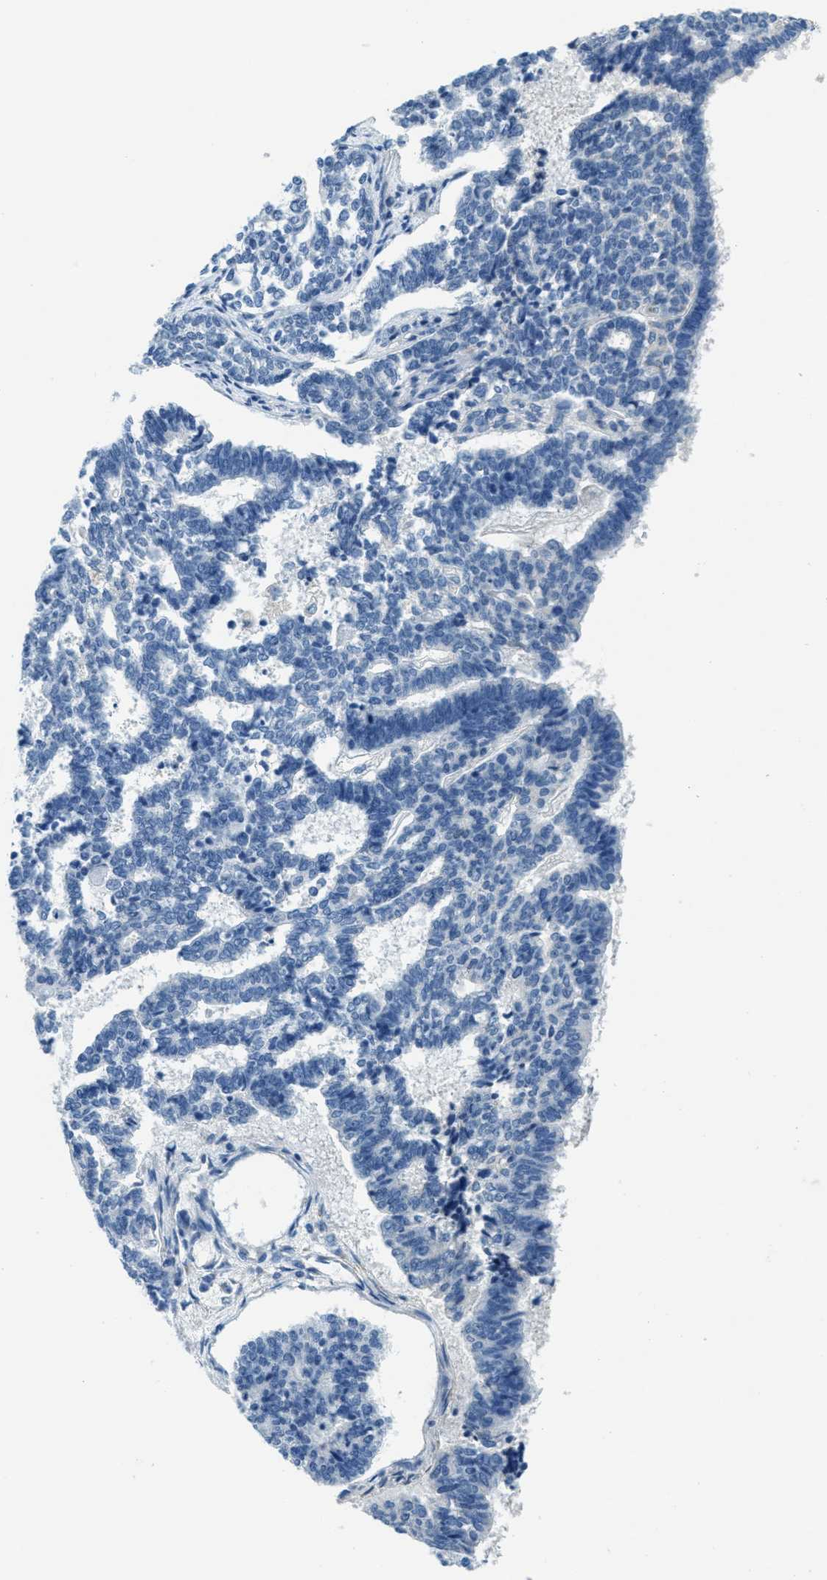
{"staining": {"intensity": "negative", "quantity": "none", "location": "none"}, "tissue": "endometrial cancer", "cell_type": "Tumor cells", "image_type": "cancer", "snomed": [{"axis": "morphology", "description": "Adenocarcinoma, NOS"}, {"axis": "topography", "description": "Endometrium"}], "caption": "Immunohistochemistry of human adenocarcinoma (endometrial) demonstrates no staining in tumor cells.", "gene": "A2M", "patient": {"sex": "female", "age": 70}}